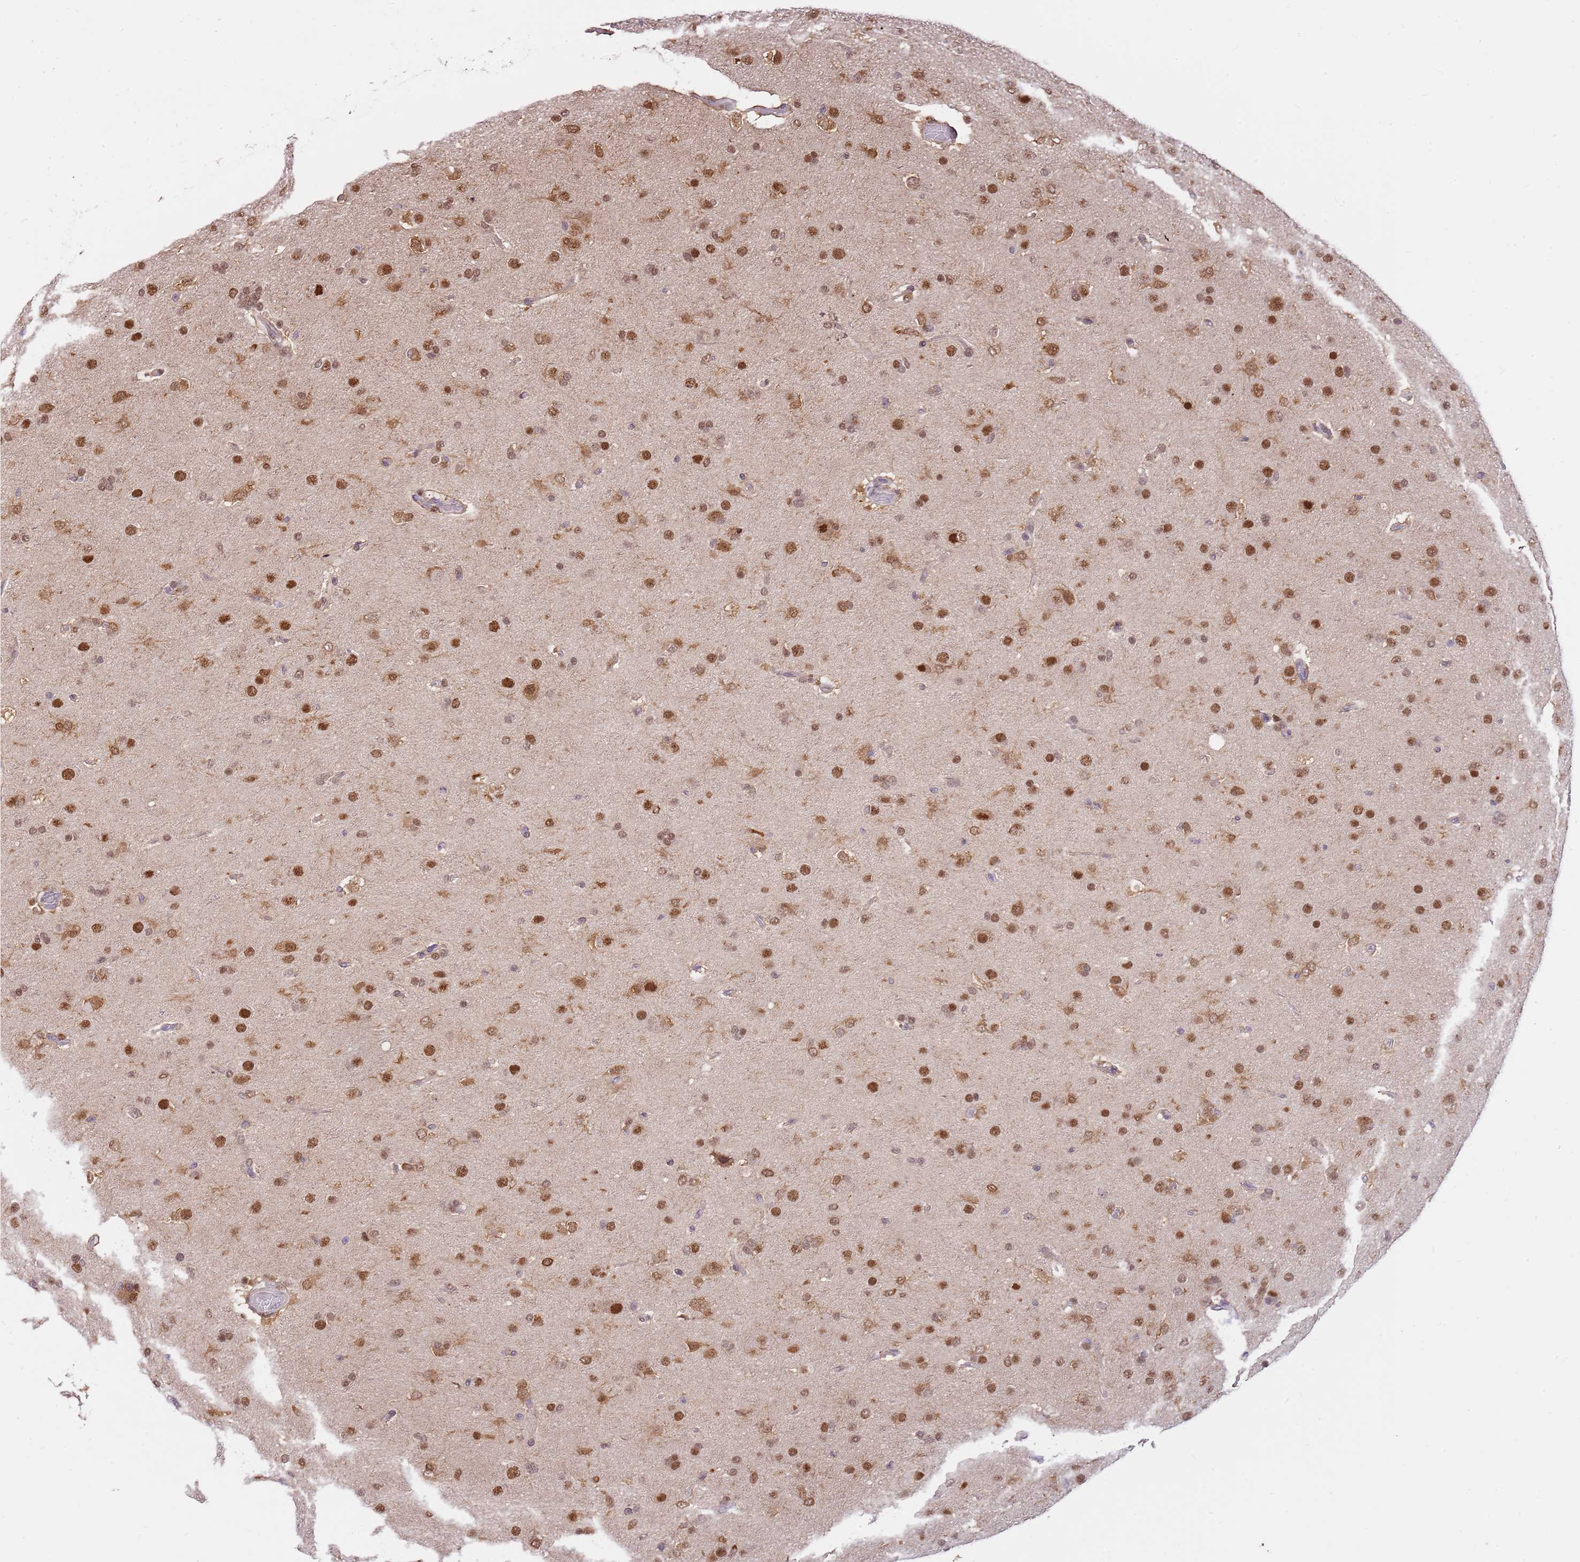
{"staining": {"intensity": "moderate", "quantity": ">75%", "location": "nuclear"}, "tissue": "glioma", "cell_type": "Tumor cells", "image_type": "cancer", "snomed": [{"axis": "morphology", "description": "Glioma, malignant, Low grade"}, {"axis": "topography", "description": "Brain"}], "caption": "A brown stain shows moderate nuclear positivity of a protein in malignant low-grade glioma tumor cells. (brown staining indicates protein expression, while blue staining denotes nuclei).", "gene": "RFK", "patient": {"sex": "male", "age": 65}}